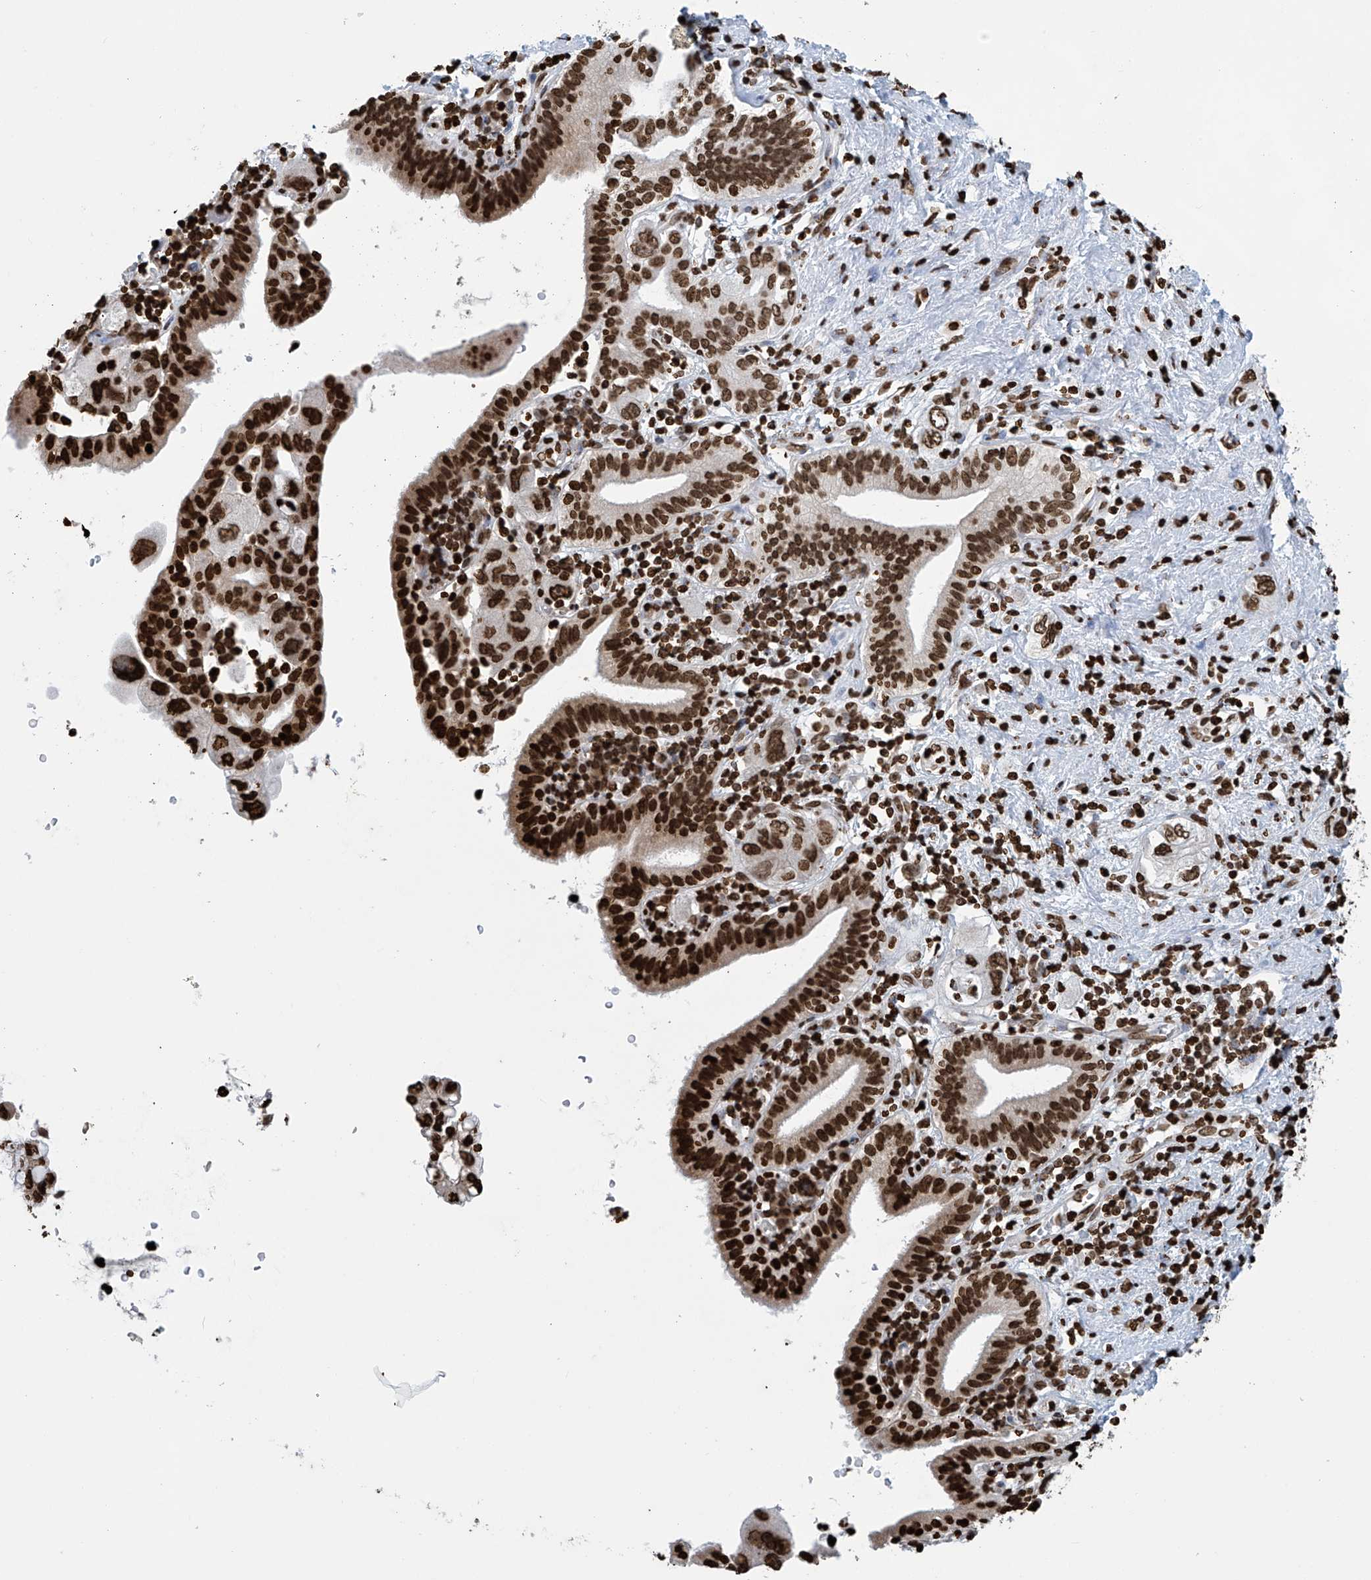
{"staining": {"intensity": "strong", "quantity": ">75%", "location": "nuclear"}, "tissue": "pancreatic cancer", "cell_type": "Tumor cells", "image_type": "cancer", "snomed": [{"axis": "morphology", "description": "Adenocarcinoma, NOS"}, {"axis": "topography", "description": "Pancreas"}], "caption": "An immunohistochemistry histopathology image of tumor tissue is shown. Protein staining in brown labels strong nuclear positivity in adenocarcinoma (pancreatic) within tumor cells. (brown staining indicates protein expression, while blue staining denotes nuclei).", "gene": "DPPA2", "patient": {"sex": "female", "age": 73}}